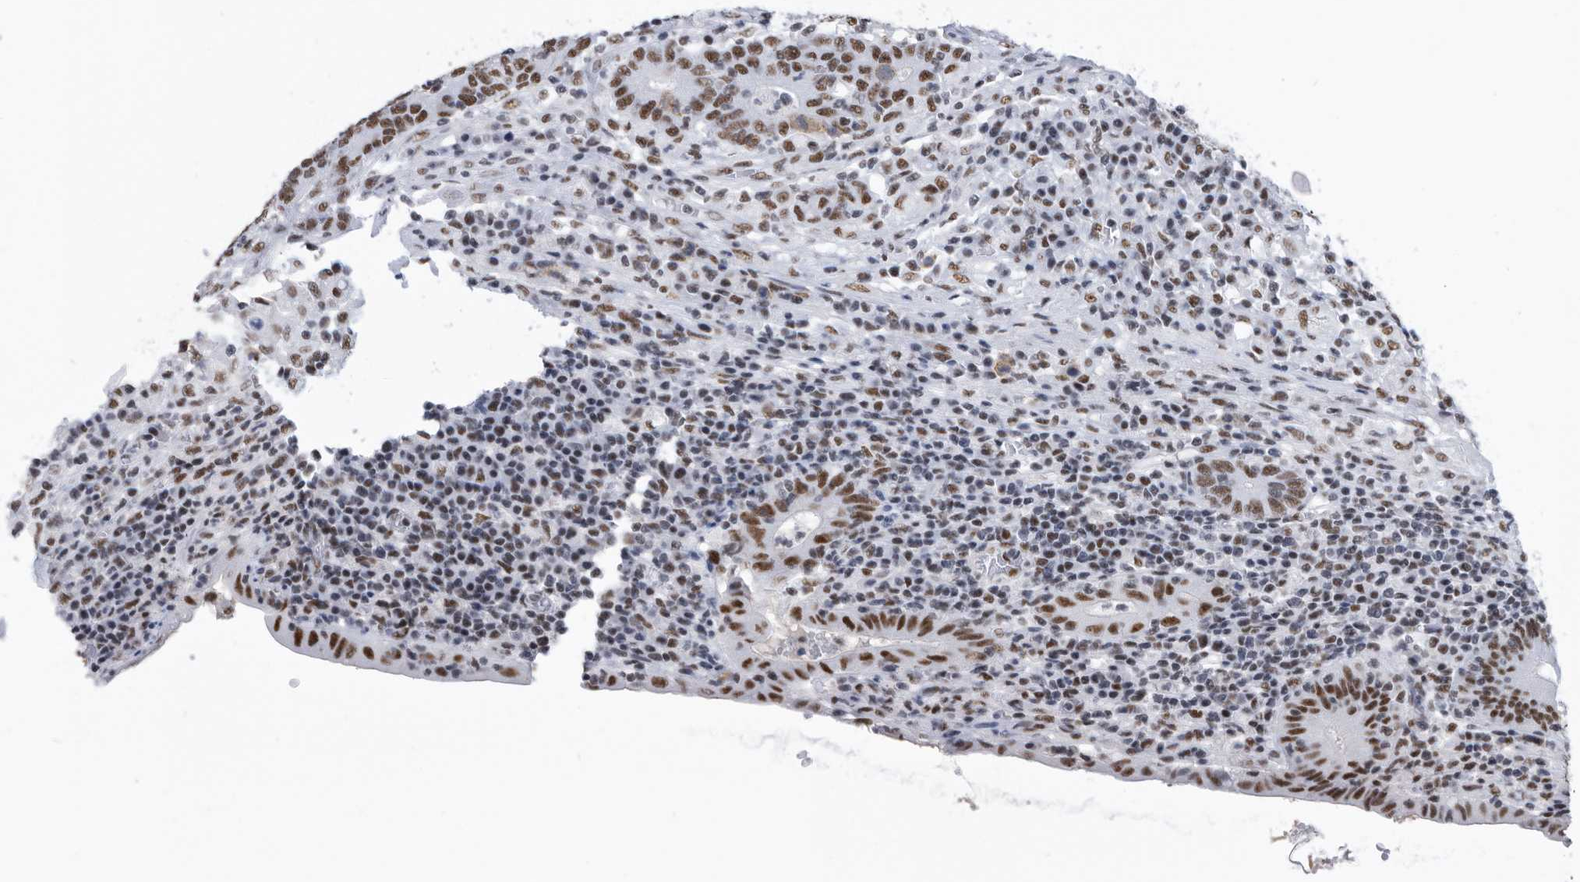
{"staining": {"intensity": "strong", "quantity": ">75%", "location": "nuclear"}, "tissue": "colorectal cancer", "cell_type": "Tumor cells", "image_type": "cancer", "snomed": [{"axis": "morphology", "description": "Normal tissue, NOS"}, {"axis": "morphology", "description": "Adenocarcinoma, NOS"}, {"axis": "topography", "description": "Colon"}], "caption": "This is an image of immunohistochemistry (IHC) staining of colorectal cancer (adenocarcinoma), which shows strong positivity in the nuclear of tumor cells.", "gene": "SF3A1", "patient": {"sex": "female", "age": 75}}